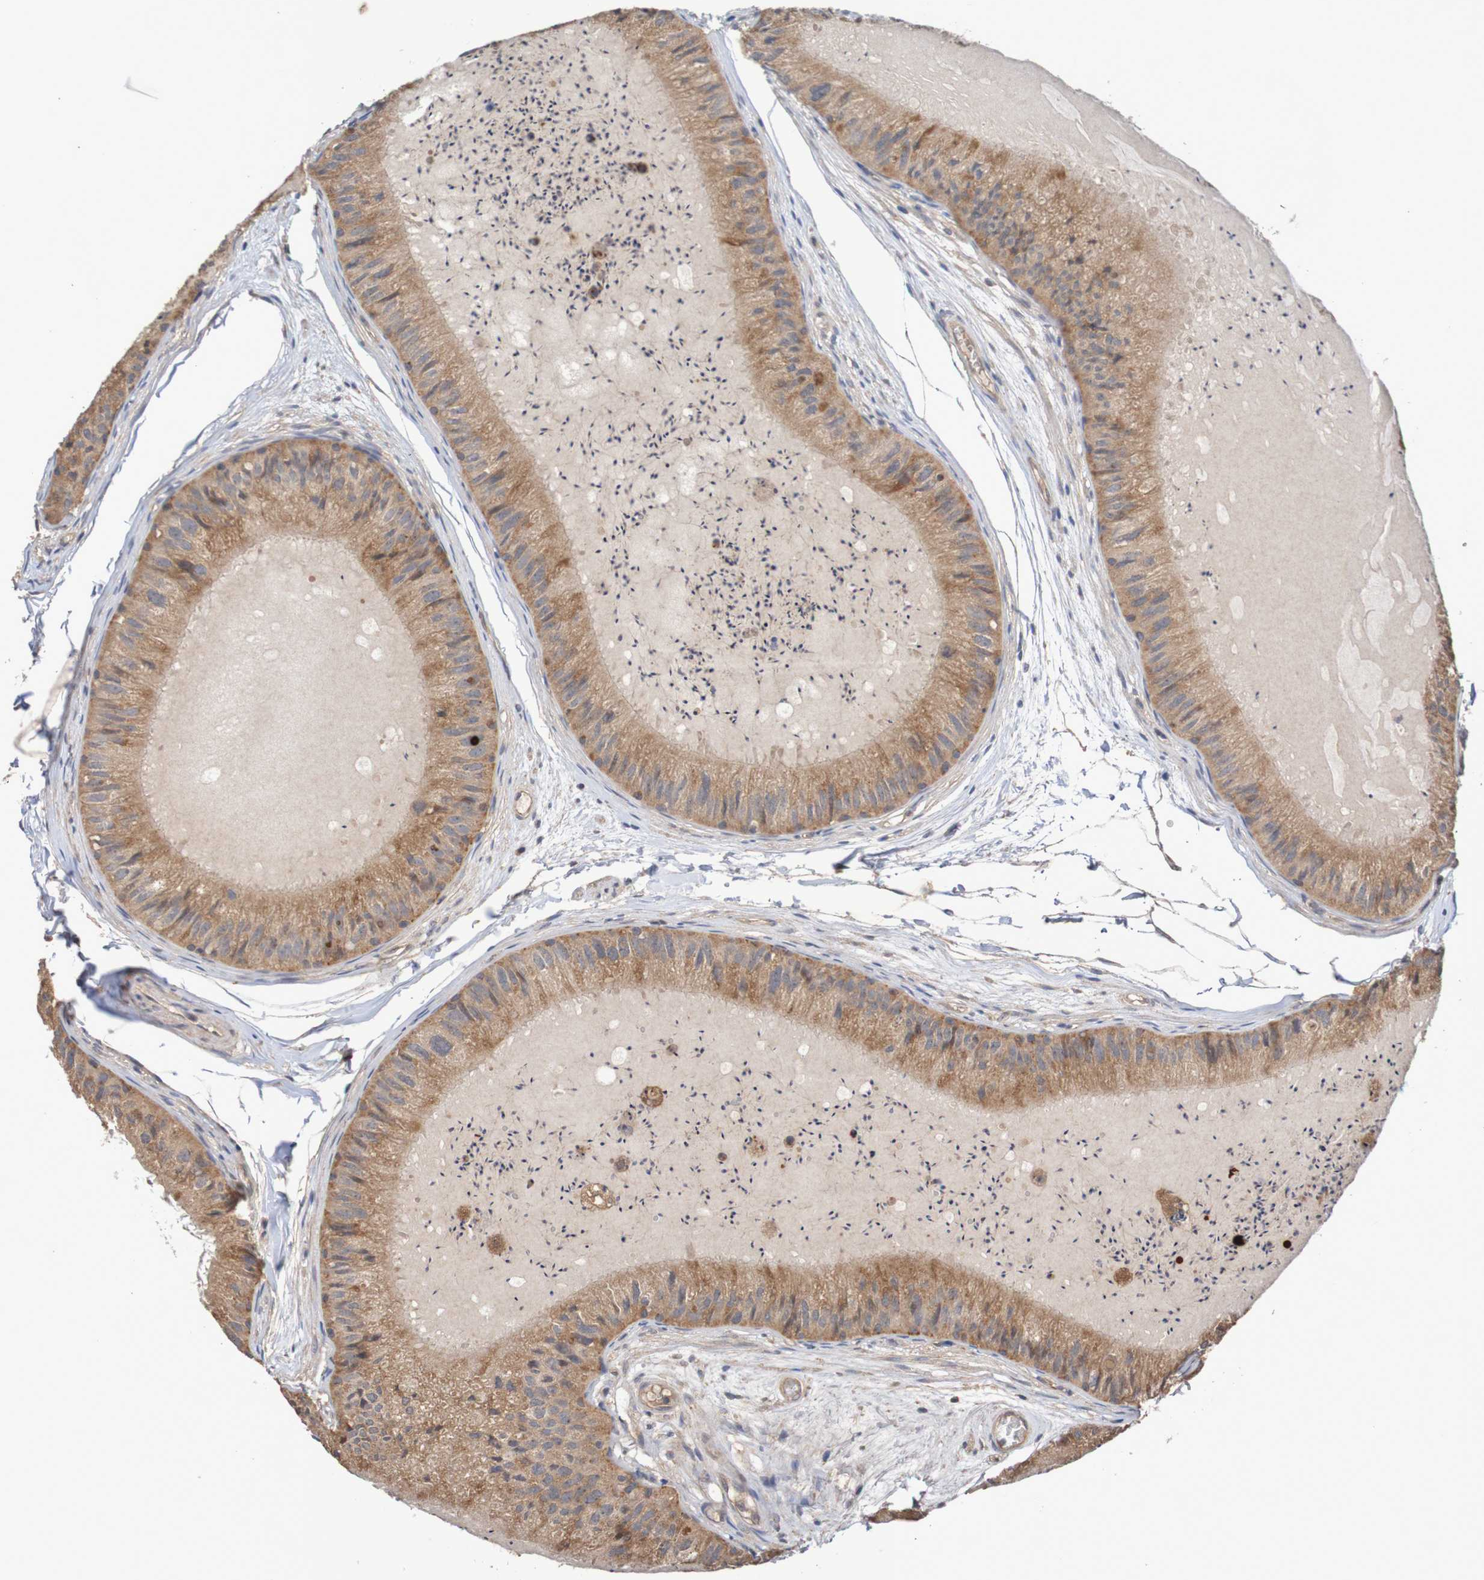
{"staining": {"intensity": "moderate", "quantity": ">75%", "location": "cytoplasmic/membranous"}, "tissue": "epididymis", "cell_type": "Glandular cells", "image_type": "normal", "snomed": [{"axis": "morphology", "description": "Normal tissue, NOS"}, {"axis": "topography", "description": "Epididymis"}], "caption": "Immunohistochemistry image of unremarkable epididymis: human epididymis stained using immunohistochemistry demonstrates medium levels of moderate protein expression localized specifically in the cytoplasmic/membranous of glandular cells, appearing as a cytoplasmic/membranous brown color.", "gene": "PHYH", "patient": {"sex": "male", "age": 31}}